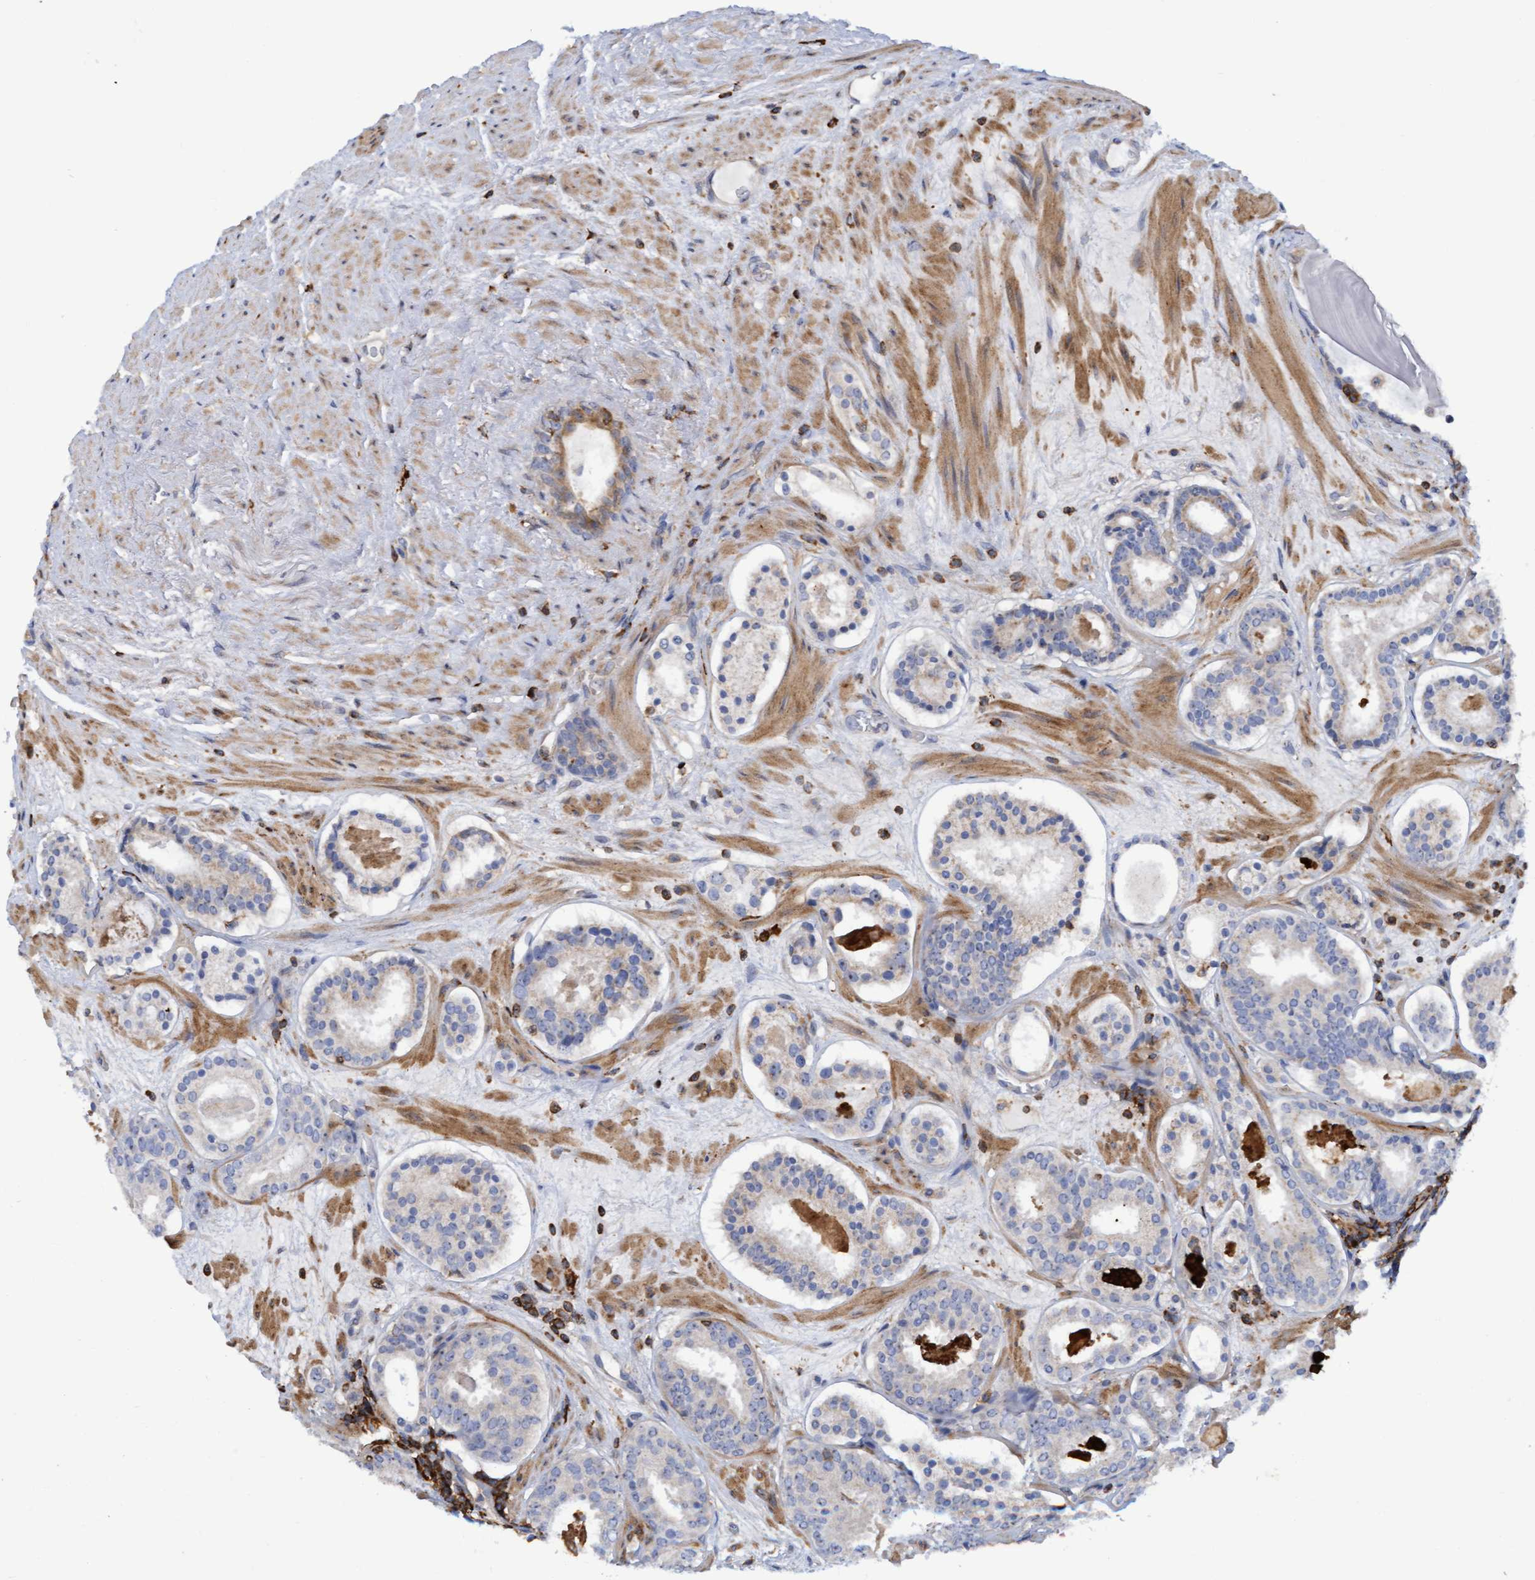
{"staining": {"intensity": "negative", "quantity": "none", "location": "none"}, "tissue": "prostate cancer", "cell_type": "Tumor cells", "image_type": "cancer", "snomed": [{"axis": "morphology", "description": "Adenocarcinoma, Low grade"}, {"axis": "topography", "description": "Prostate"}], "caption": "Tumor cells show no significant protein staining in prostate adenocarcinoma (low-grade).", "gene": "FNBP1", "patient": {"sex": "male", "age": 69}}